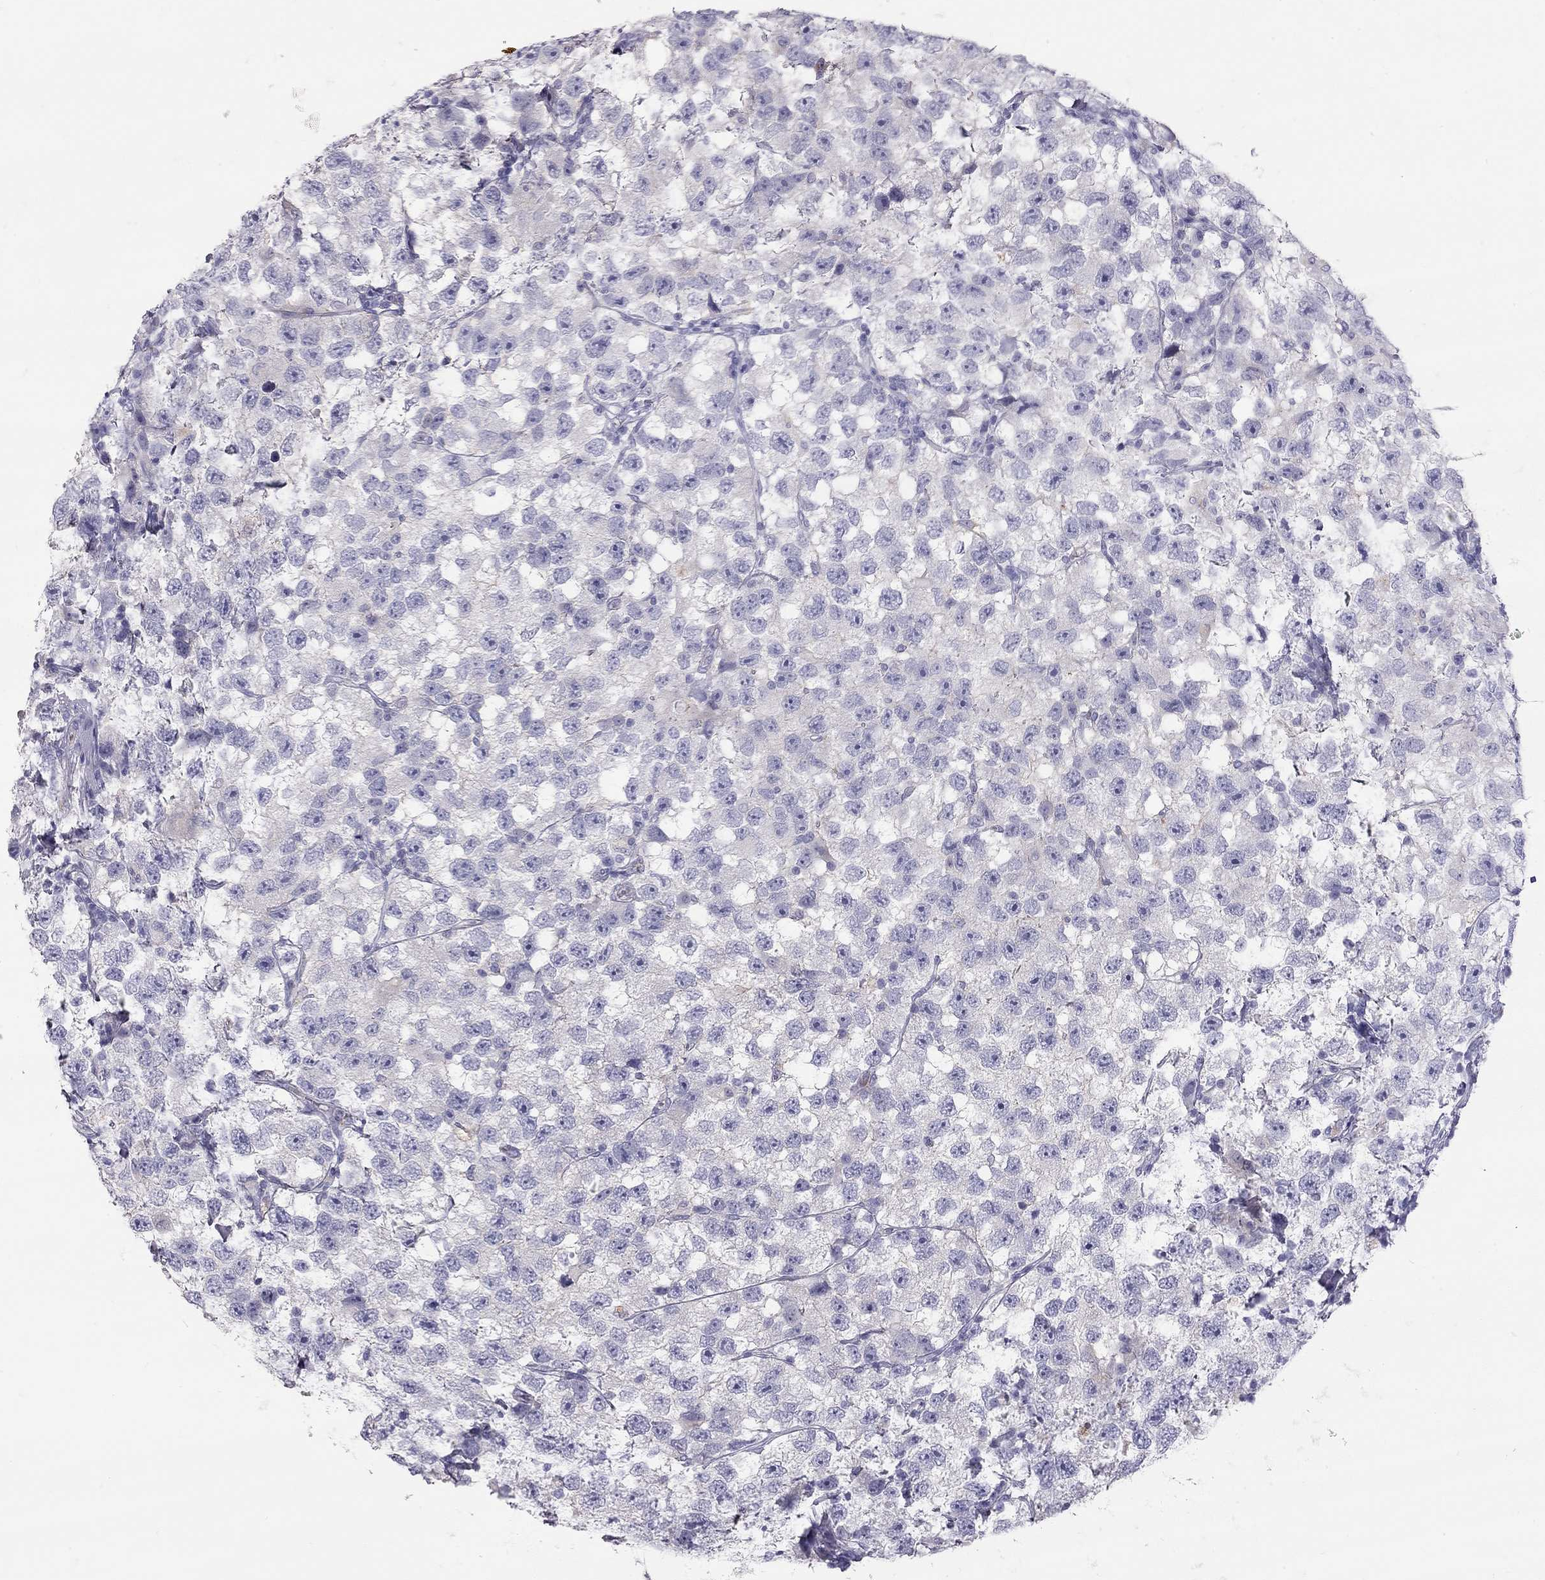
{"staining": {"intensity": "negative", "quantity": "none", "location": "none"}, "tissue": "testis cancer", "cell_type": "Tumor cells", "image_type": "cancer", "snomed": [{"axis": "morphology", "description": "Seminoma, NOS"}, {"axis": "topography", "description": "Testis"}], "caption": "A high-resolution image shows IHC staining of seminoma (testis), which demonstrates no significant staining in tumor cells.", "gene": "TDRD6", "patient": {"sex": "male", "age": 26}}